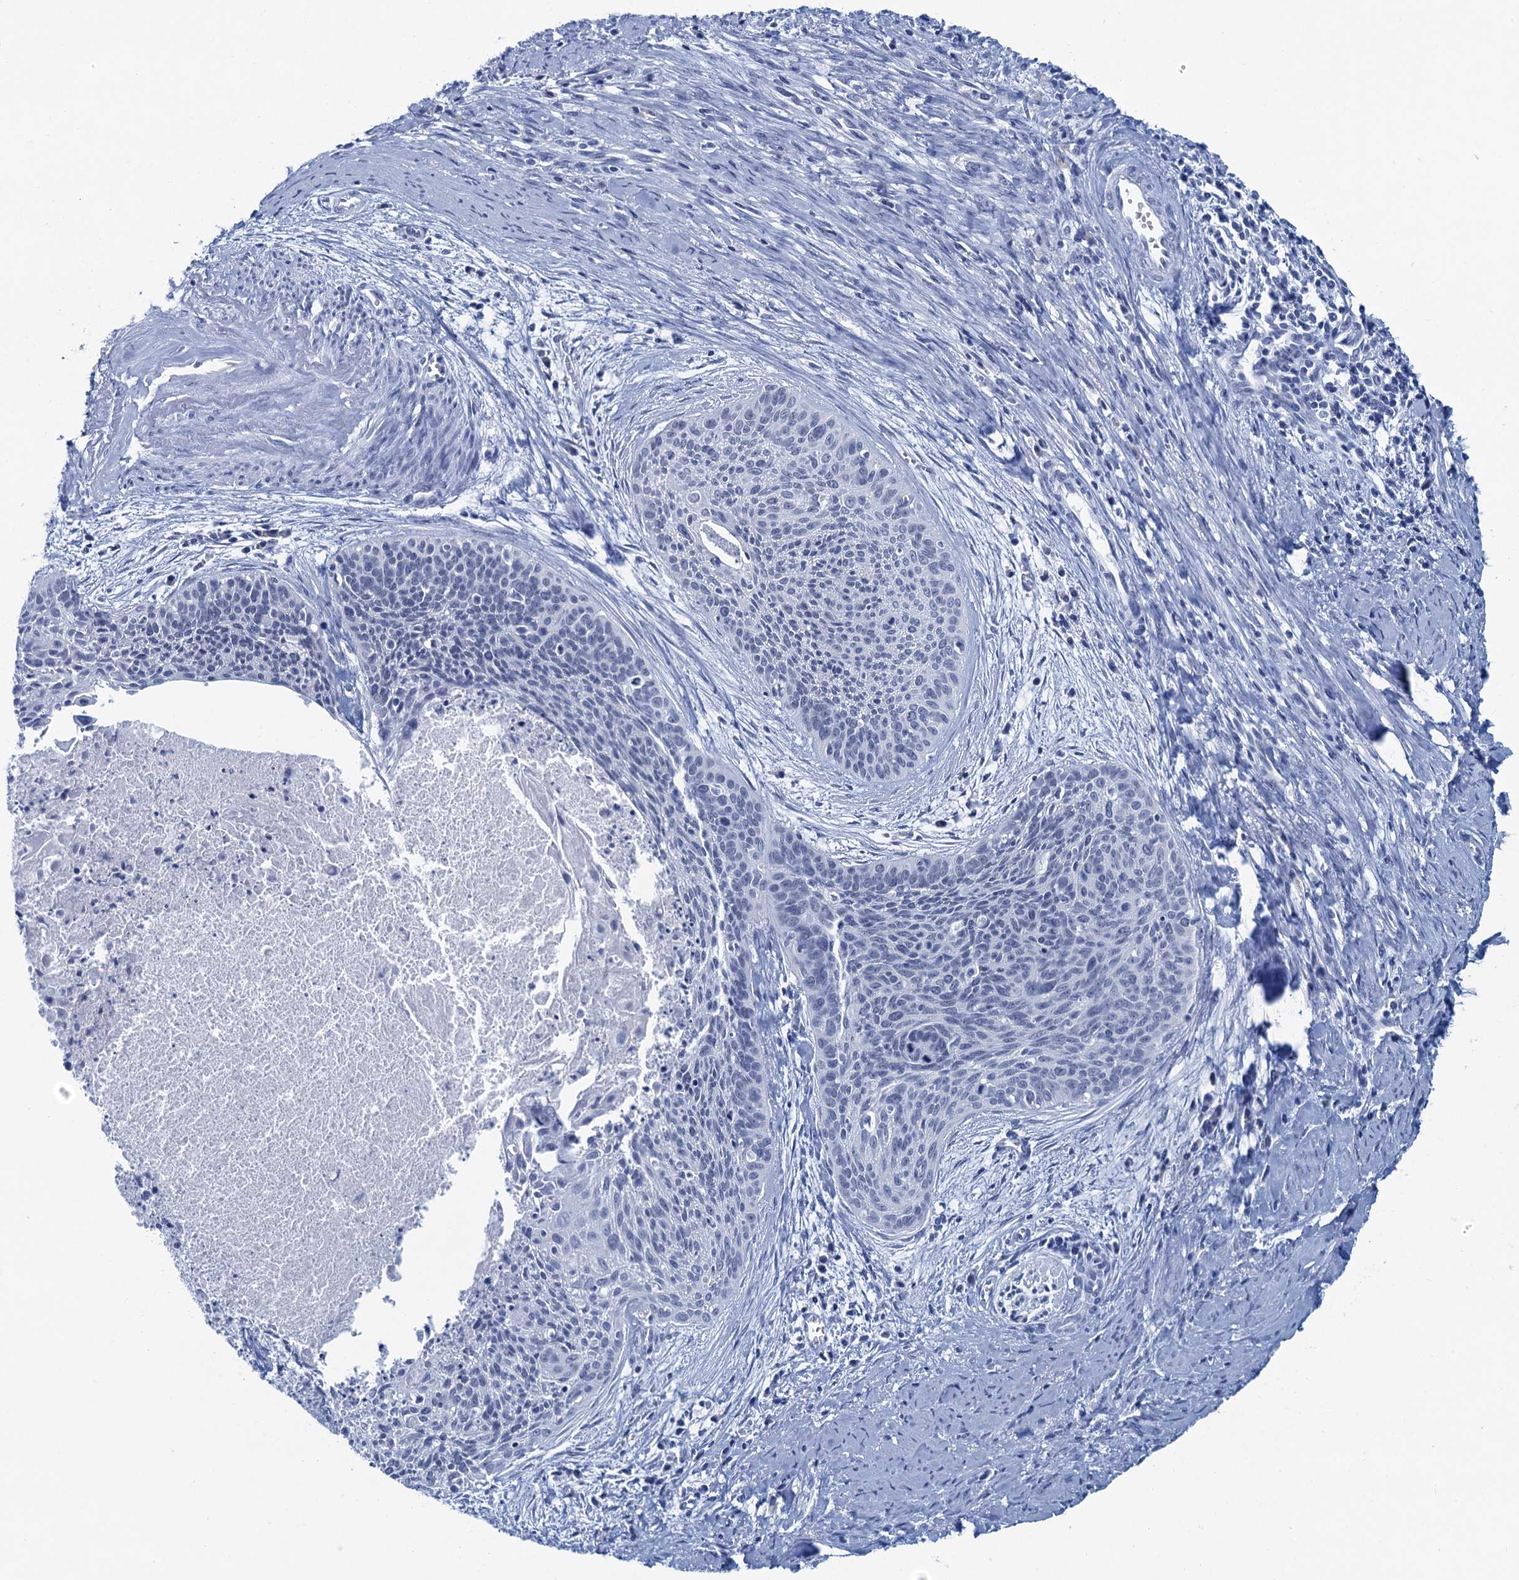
{"staining": {"intensity": "negative", "quantity": "none", "location": "none"}, "tissue": "cervical cancer", "cell_type": "Tumor cells", "image_type": "cancer", "snomed": [{"axis": "morphology", "description": "Squamous cell carcinoma, NOS"}, {"axis": "topography", "description": "Cervix"}], "caption": "Image shows no protein staining in tumor cells of cervical cancer tissue.", "gene": "HAPSTR1", "patient": {"sex": "female", "age": 55}}